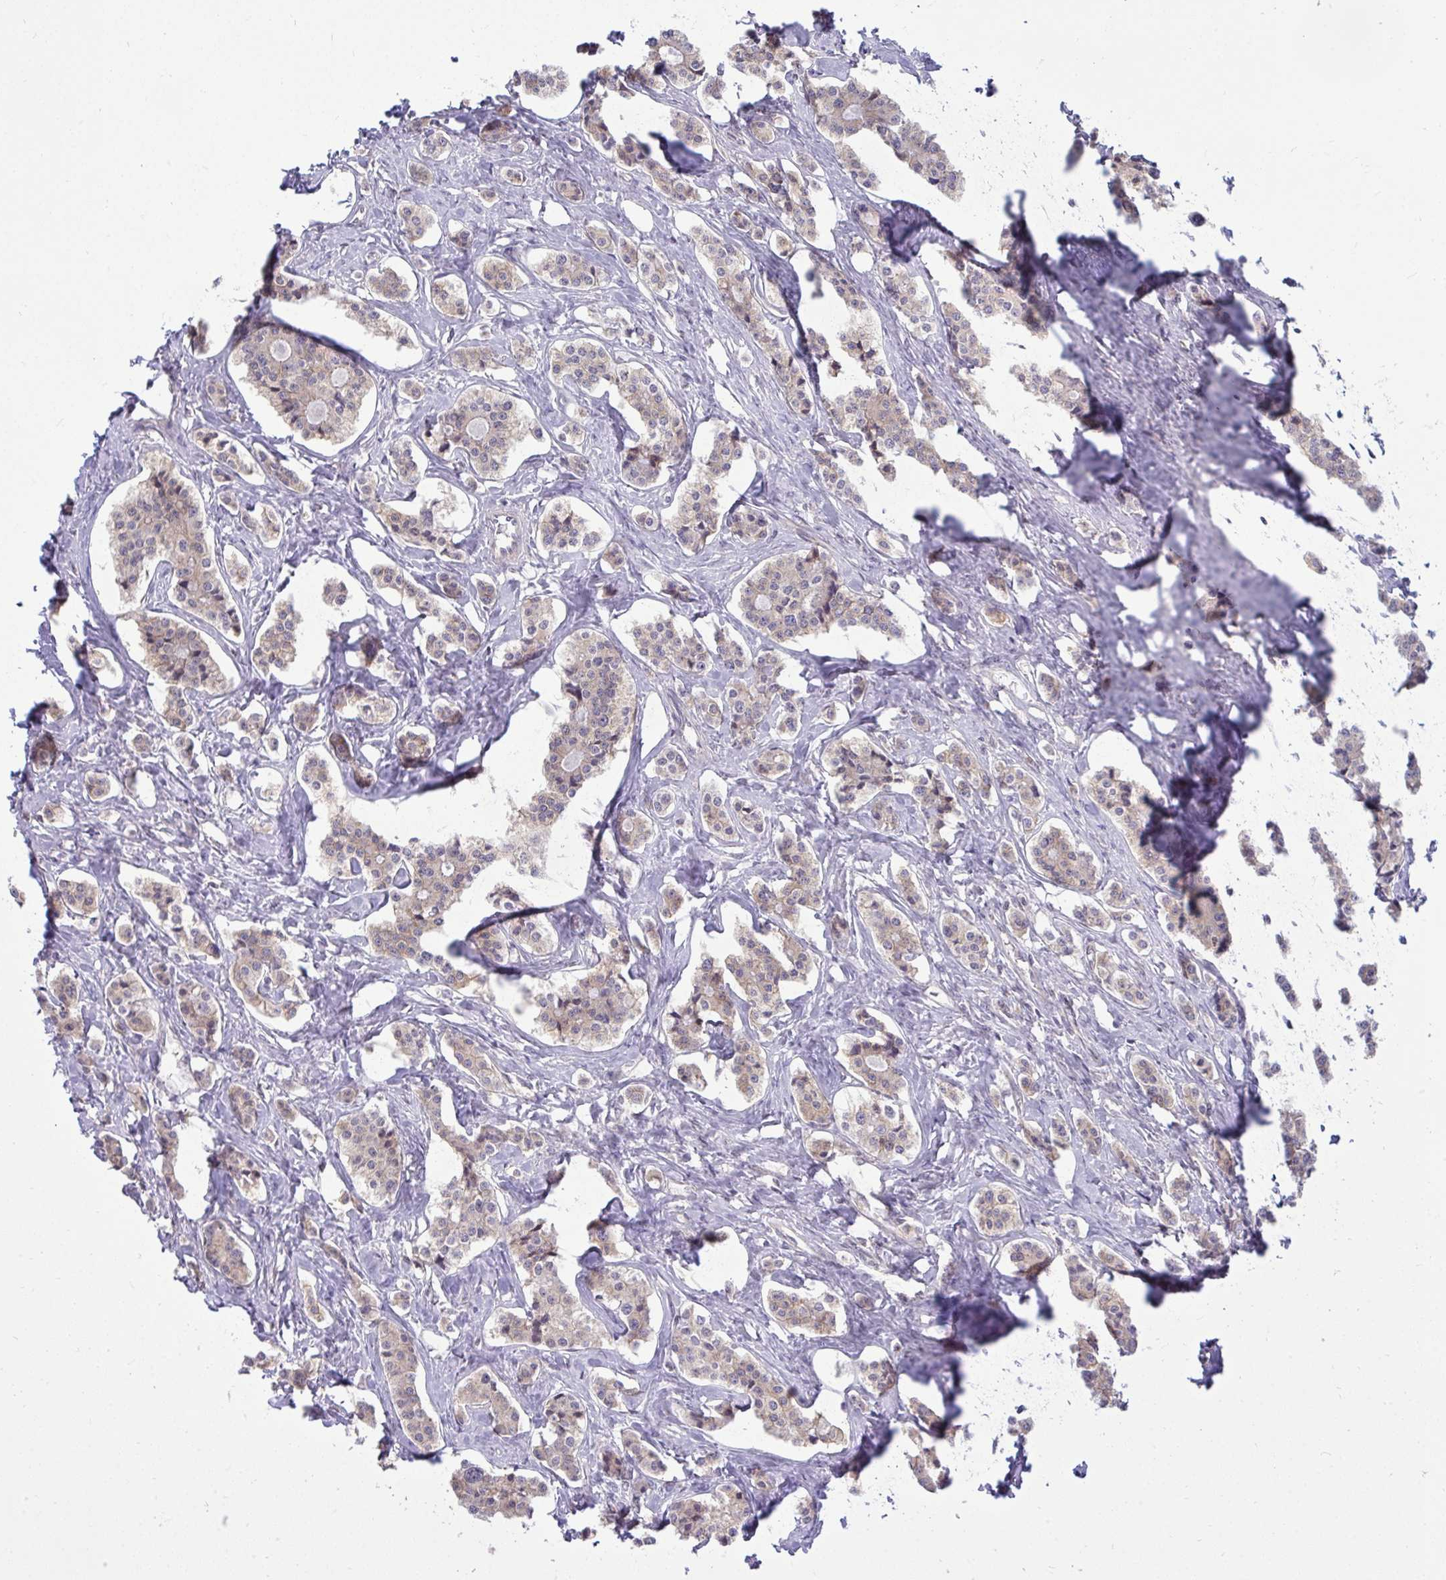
{"staining": {"intensity": "weak", "quantity": "25%-75%", "location": "cytoplasmic/membranous"}, "tissue": "carcinoid", "cell_type": "Tumor cells", "image_type": "cancer", "snomed": [{"axis": "morphology", "description": "Carcinoid, malignant, NOS"}, {"axis": "topography", "description": "Small intestine"}], "caption": "Carcinoid stained with immunohistochemistry (IHC) reveals weak cytoplasmic/membranous positivity in approximately 25%-75% of tumor cells.", "gene": "CYP20A1", "patient": {"sex": "male", "age": 63}}